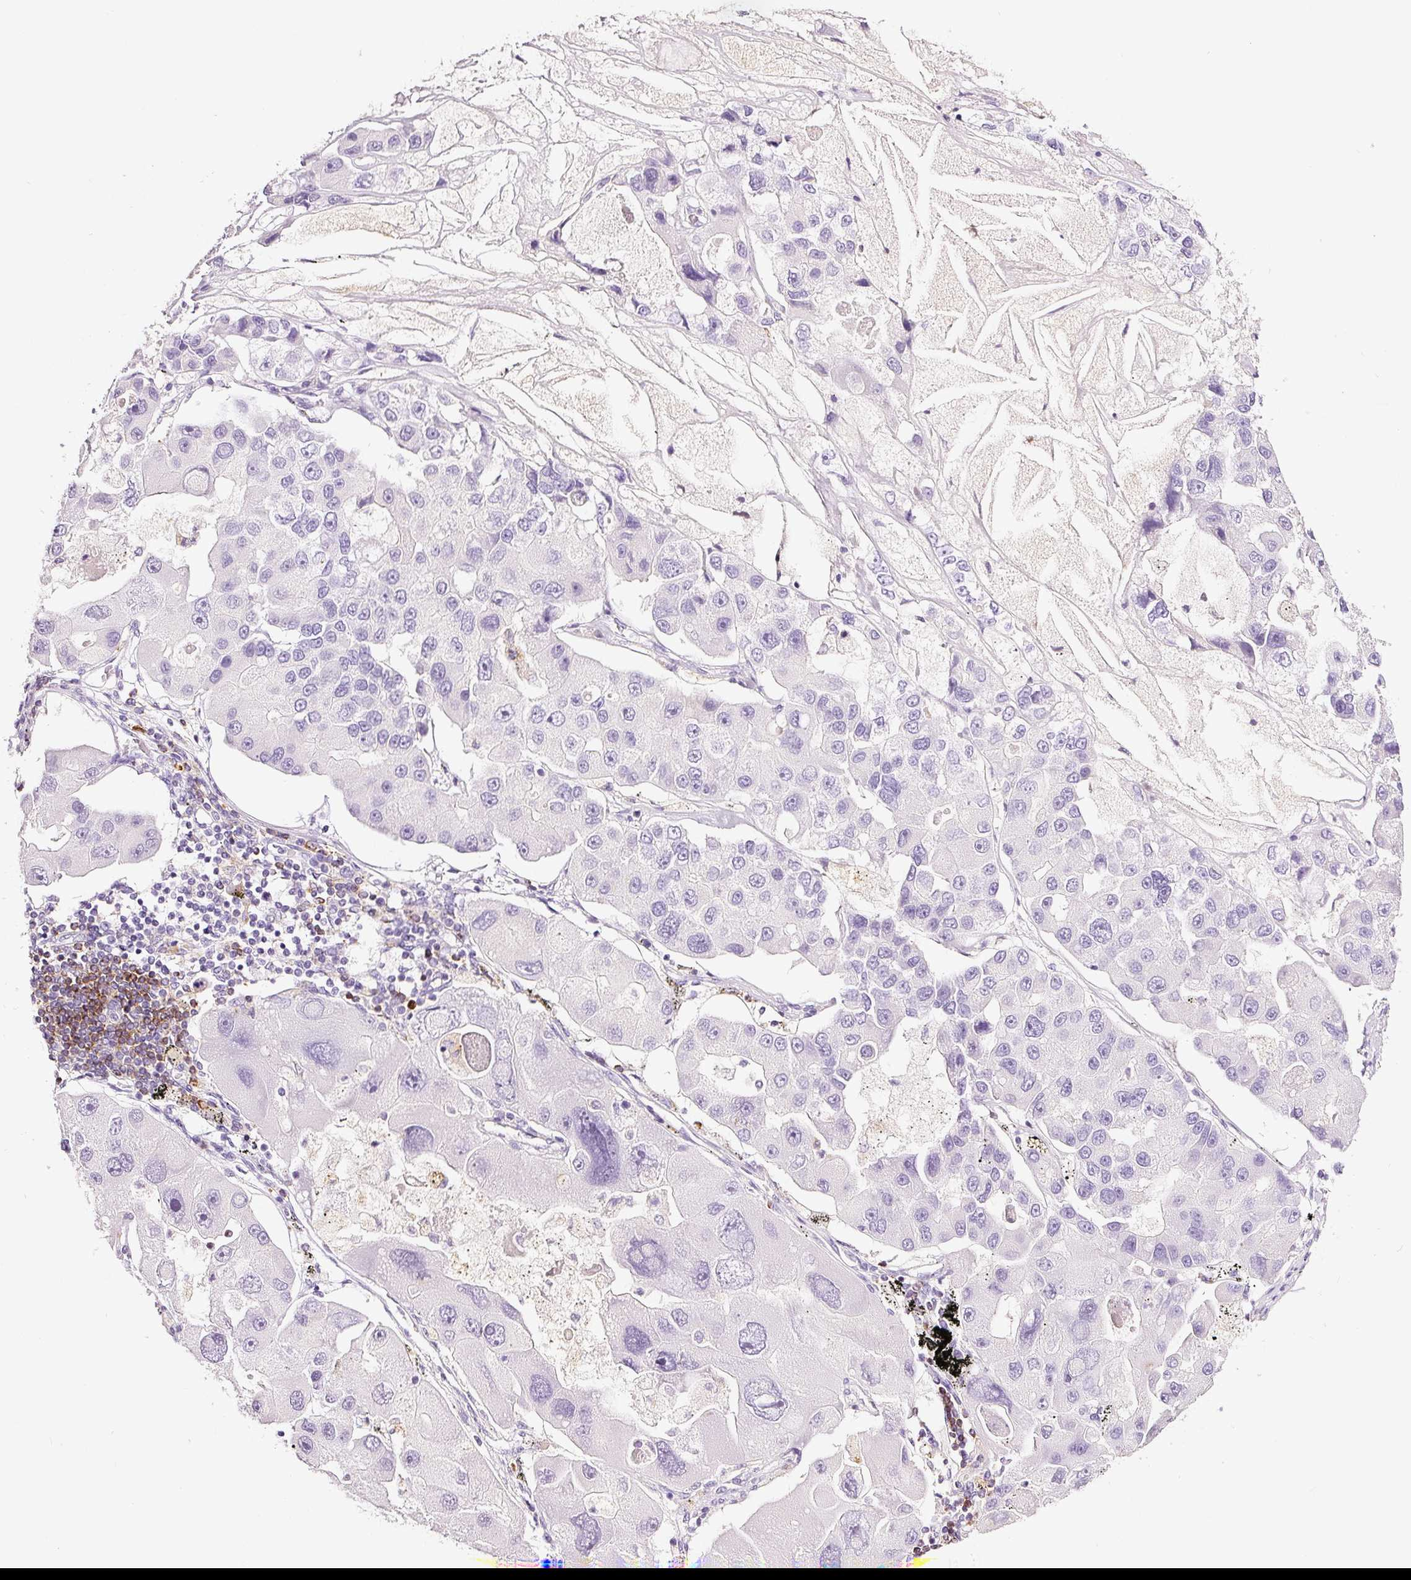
{"staining": {"intensity": "negative", "quantity": "none", "location": "none"}, "tissue": "lung cancer", "cell_type": "Tumor cells", "image_type": "cancer", "snomed": [{"axis": "morphology", "description": "Adenocarcinoma, NOS"}, {"axis": "topography", "description": "Lung"}], "caption": "The micrograph demonstrates no significant expression in tumor cells of lung cancer.", "gene": "CYB561A3", "patient": {"sex": "female", "age": 54}}